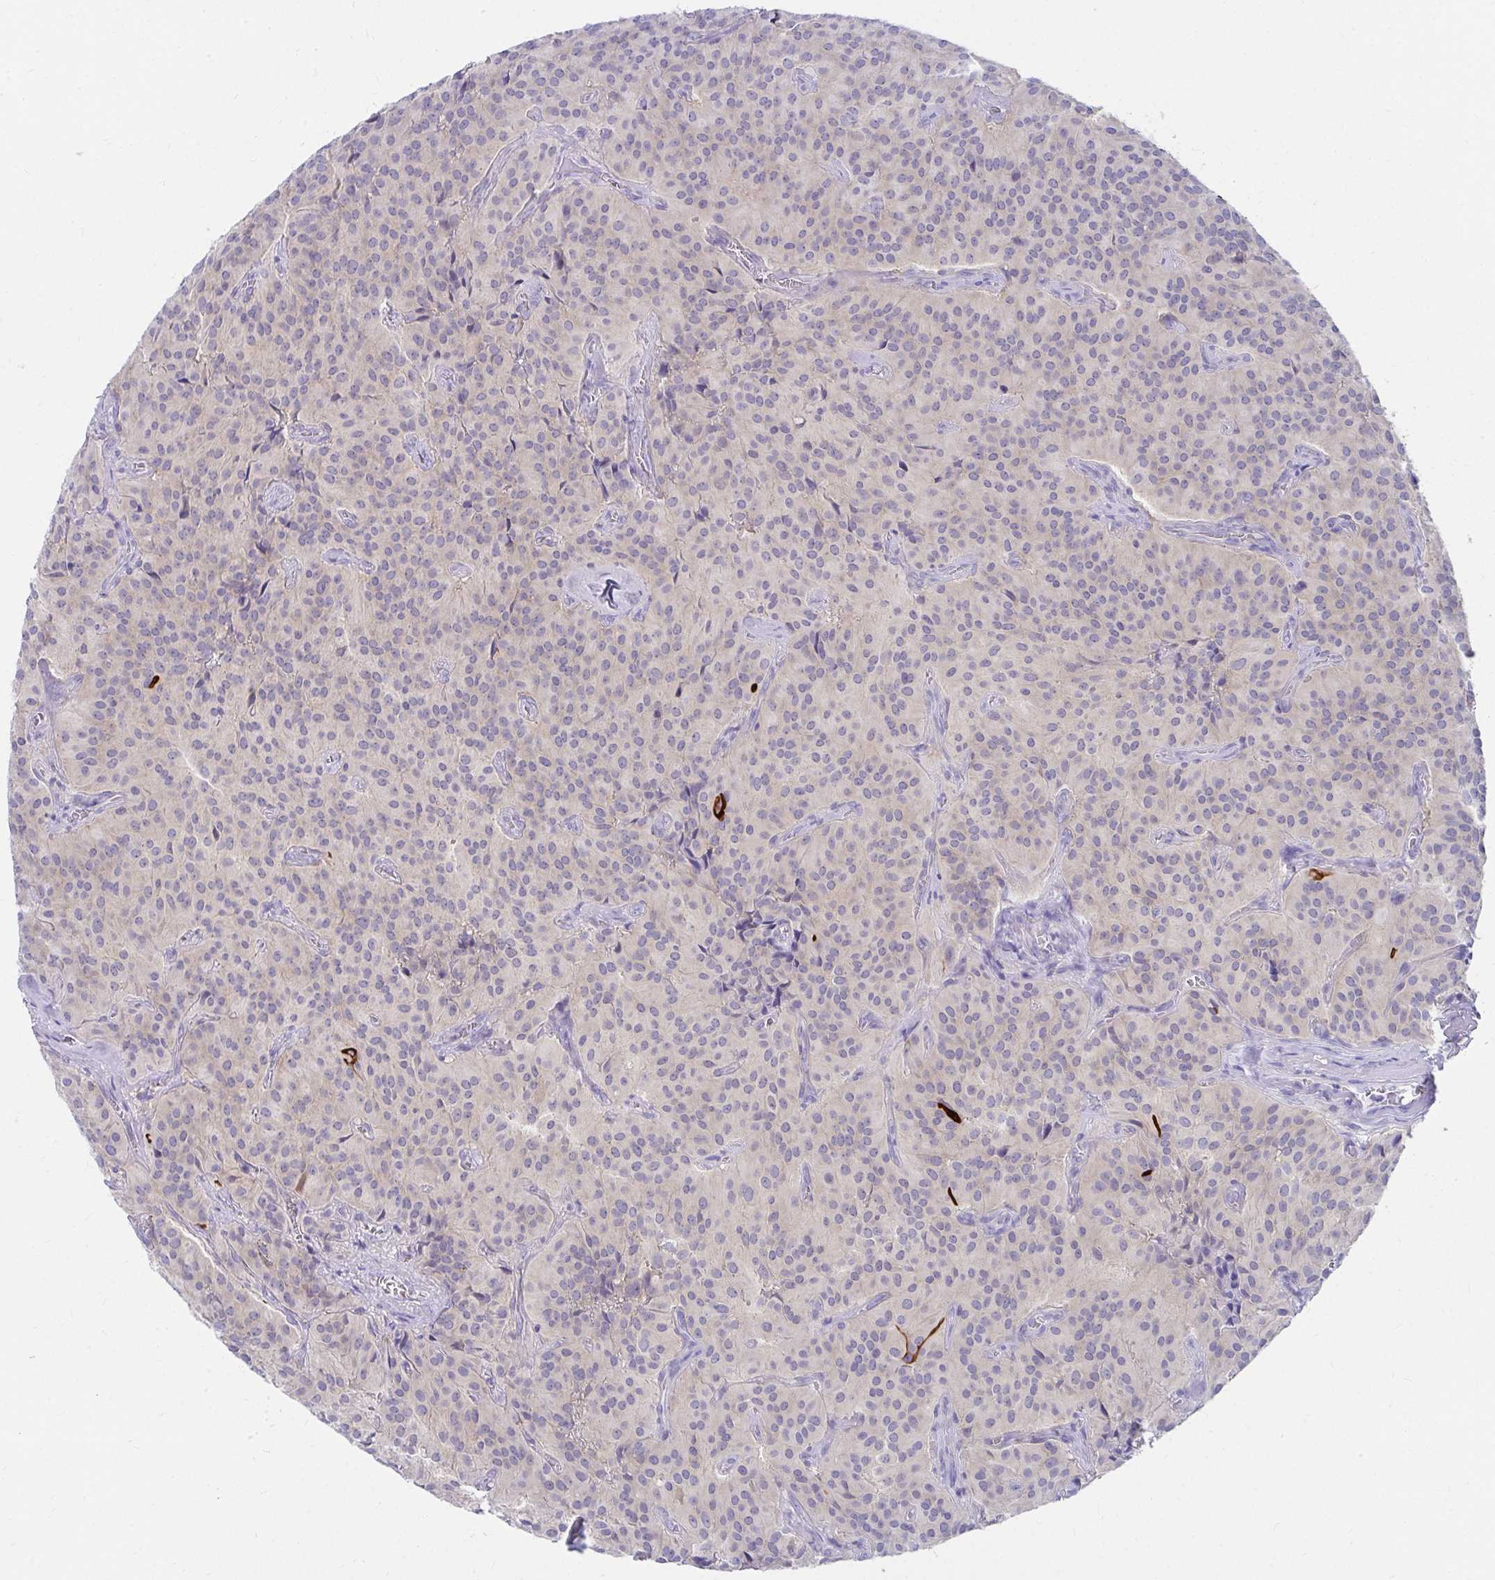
{"staining": {"intensity": "negative", "quantity": "none", "location": "none"}, "tissue": "glioma", "cell_type": "Tumor cells", "image_type": "cancer", "snomed": [{"axis": "morphology", "description": "Glioma, malignant, Low grade"}, {"axis": "topography", "description": "Brain"}], "caption": "Immunohistochemistry (IHC) micrograph of human malignant low-grade glioma stained for a protein (brown), which demonstrates no positivity in tumor cells.", "gene": "C19orf81", "patient": {"sex": "male", "age": 42}}